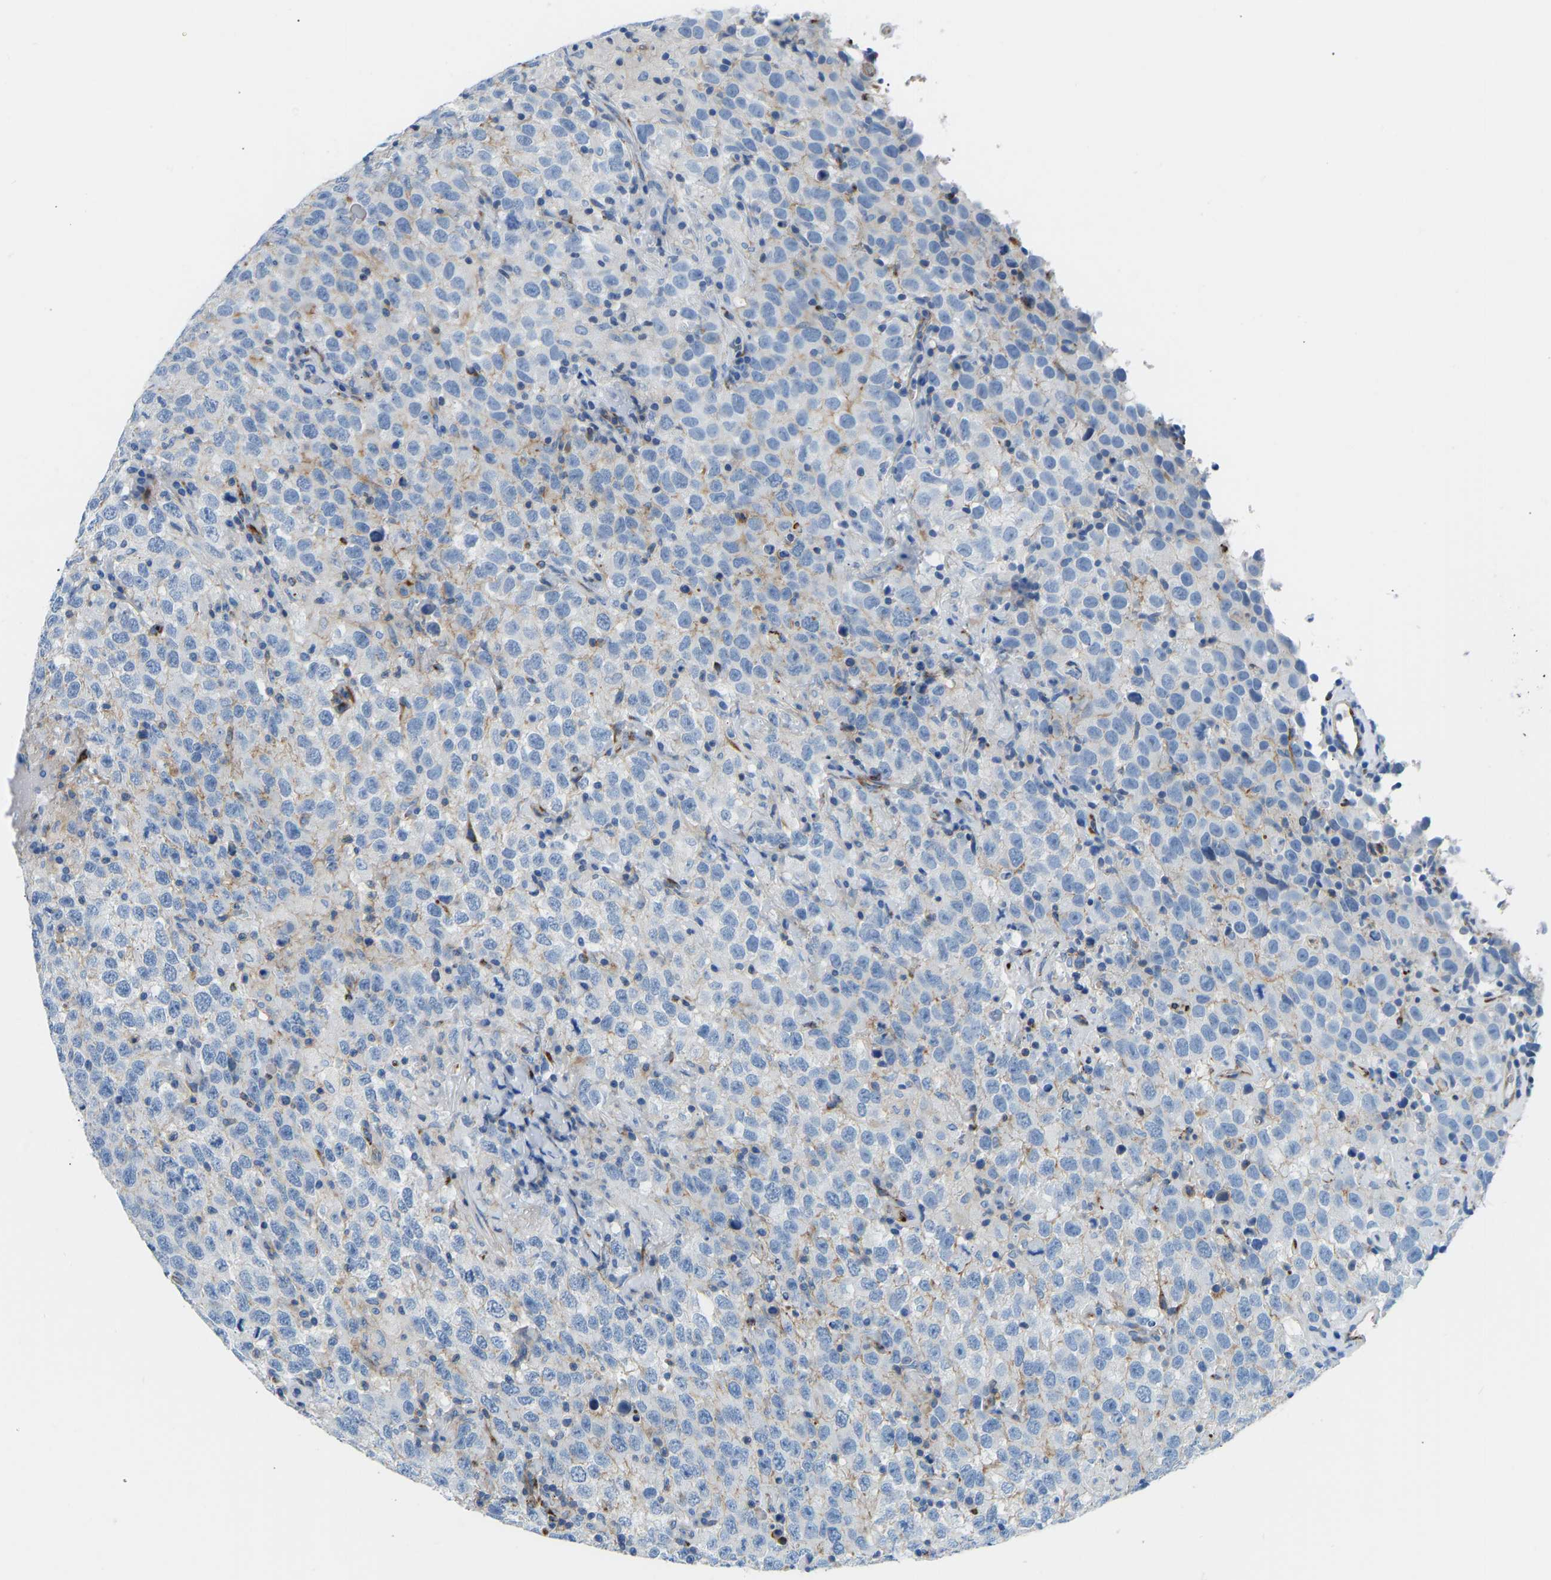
{"staining": {"intensity": "negative", "quantity": "none", "location": "none"}, "tissue": "testis cancer", "cell_type": "Tumor cells", "image_type": "cancer", "snomed": [{"axis": "morphology", "description": "Seminoma, NOS"}, {"axis": "topography", "description": "Testis"}], "caption": "Testis cancer (seminoma) was stained to show a protein in brown. There is no significant positivity in tumor cells.", "gene": "COL15A1", "patient": {"sex": "male", "age": 41}}